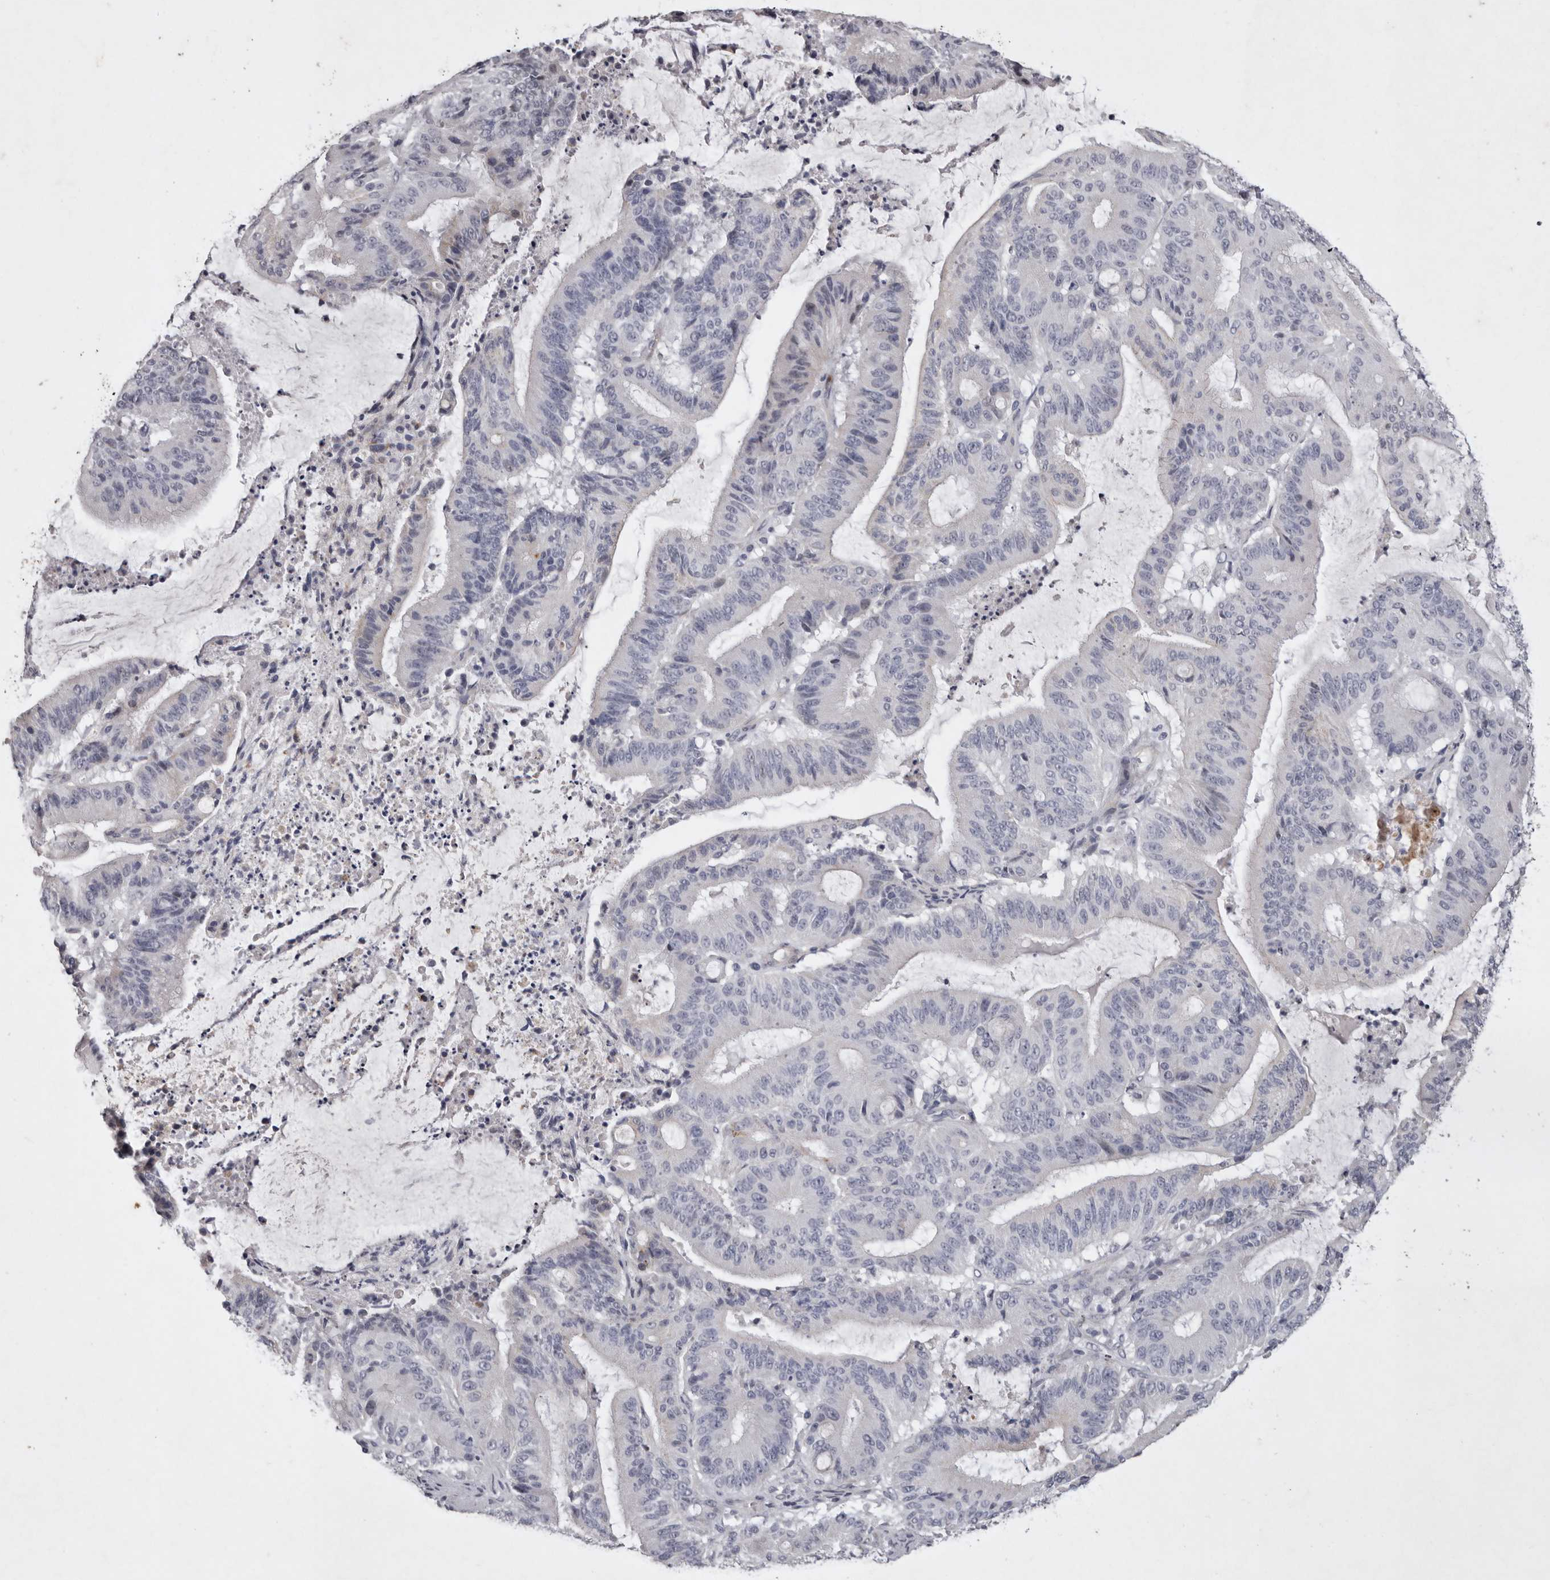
{"staining": {"intensity": "negative", "quantity": "none", "location": "none"}, "tissue": "liver cancer", "cell_type": "Tumor cells", "image_type": "cancer", "snomed": [{"axis": "morphology", "description": "Normal tissue, NOS"}, {"axis": "morphology", "description": "Cholangiocarcinoma"}, {"axis": "topography", "description": "Liver"}, {"axis": "topography", "description": "Peripheral nerve tissue"}], "caption": "Immunohistochemistry (IHC) micrograph of neoplastic tissue: human cholangiocarcinoma (liver) stained with DAB shows no significant protein positivity in tumor cells.", "gene": "NKAIN4", "patient": {"sex": "female", "age": 73}}